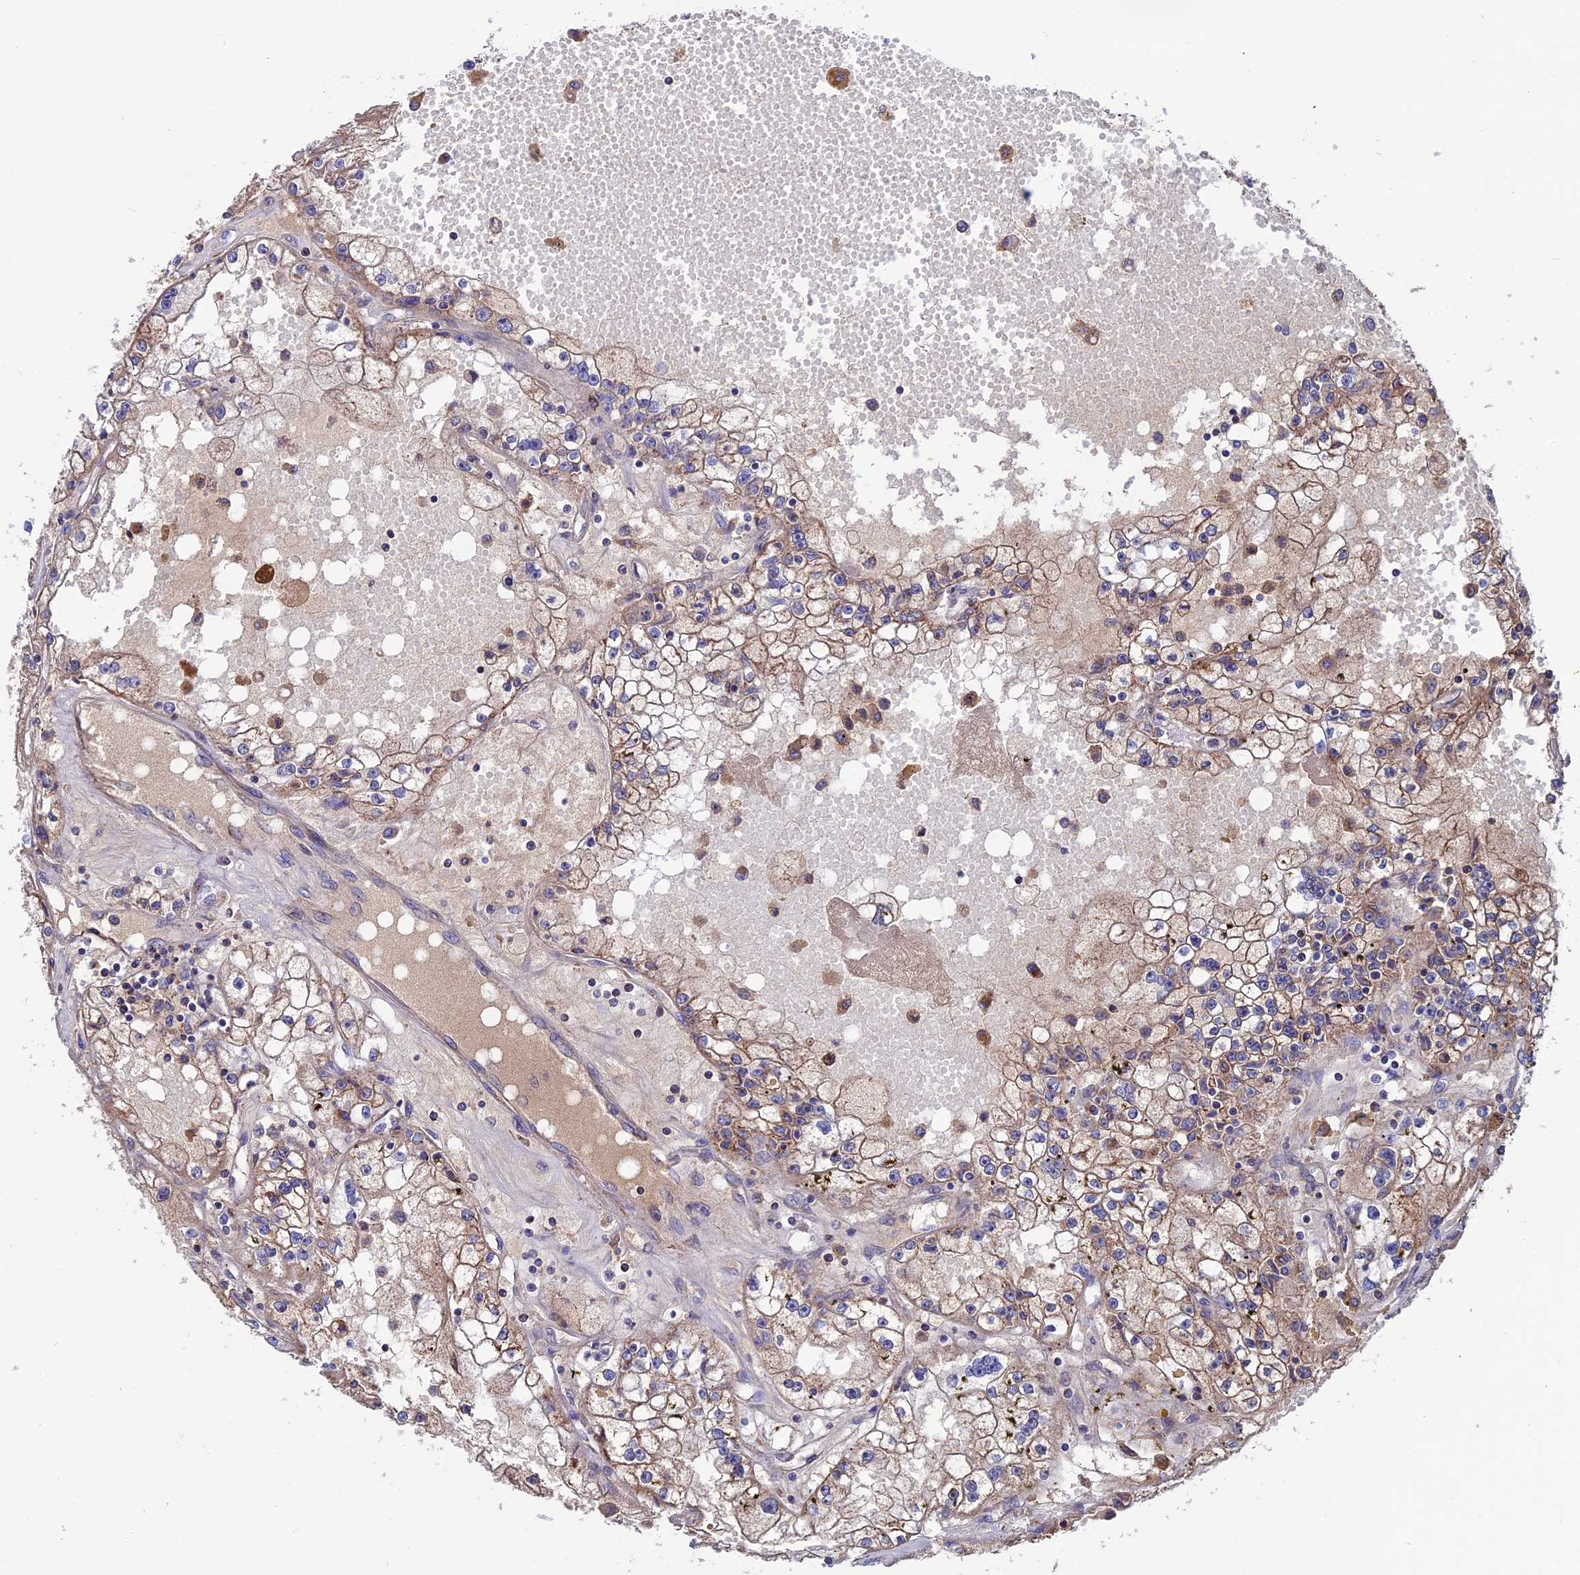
{"staining": {"intensity": "moderate", "quantity": ">75%", "location": "cytoplasmic/membranous"}, "tissue": "renal cancer", "cell_type": "Tumor cells", "image_type": "cancer", "snomed": [{"axis": "morphology", "description": "Adenocarcinoma, NOS"}, {"axis": "topography", "description": "Kidney"}], "caption": "IHC micrograph of neoplastic tissue: renal cancer (adenocarcinoma) stained using IHC displays medium levels of moderate protein expression localized specifically in the cytoplasmic/membranous of tumor cells, appearing as a cytoplasmic/membranous brown color.", "gene": "SLC15A5", "patient": {"sex": "male", "age": 56}}